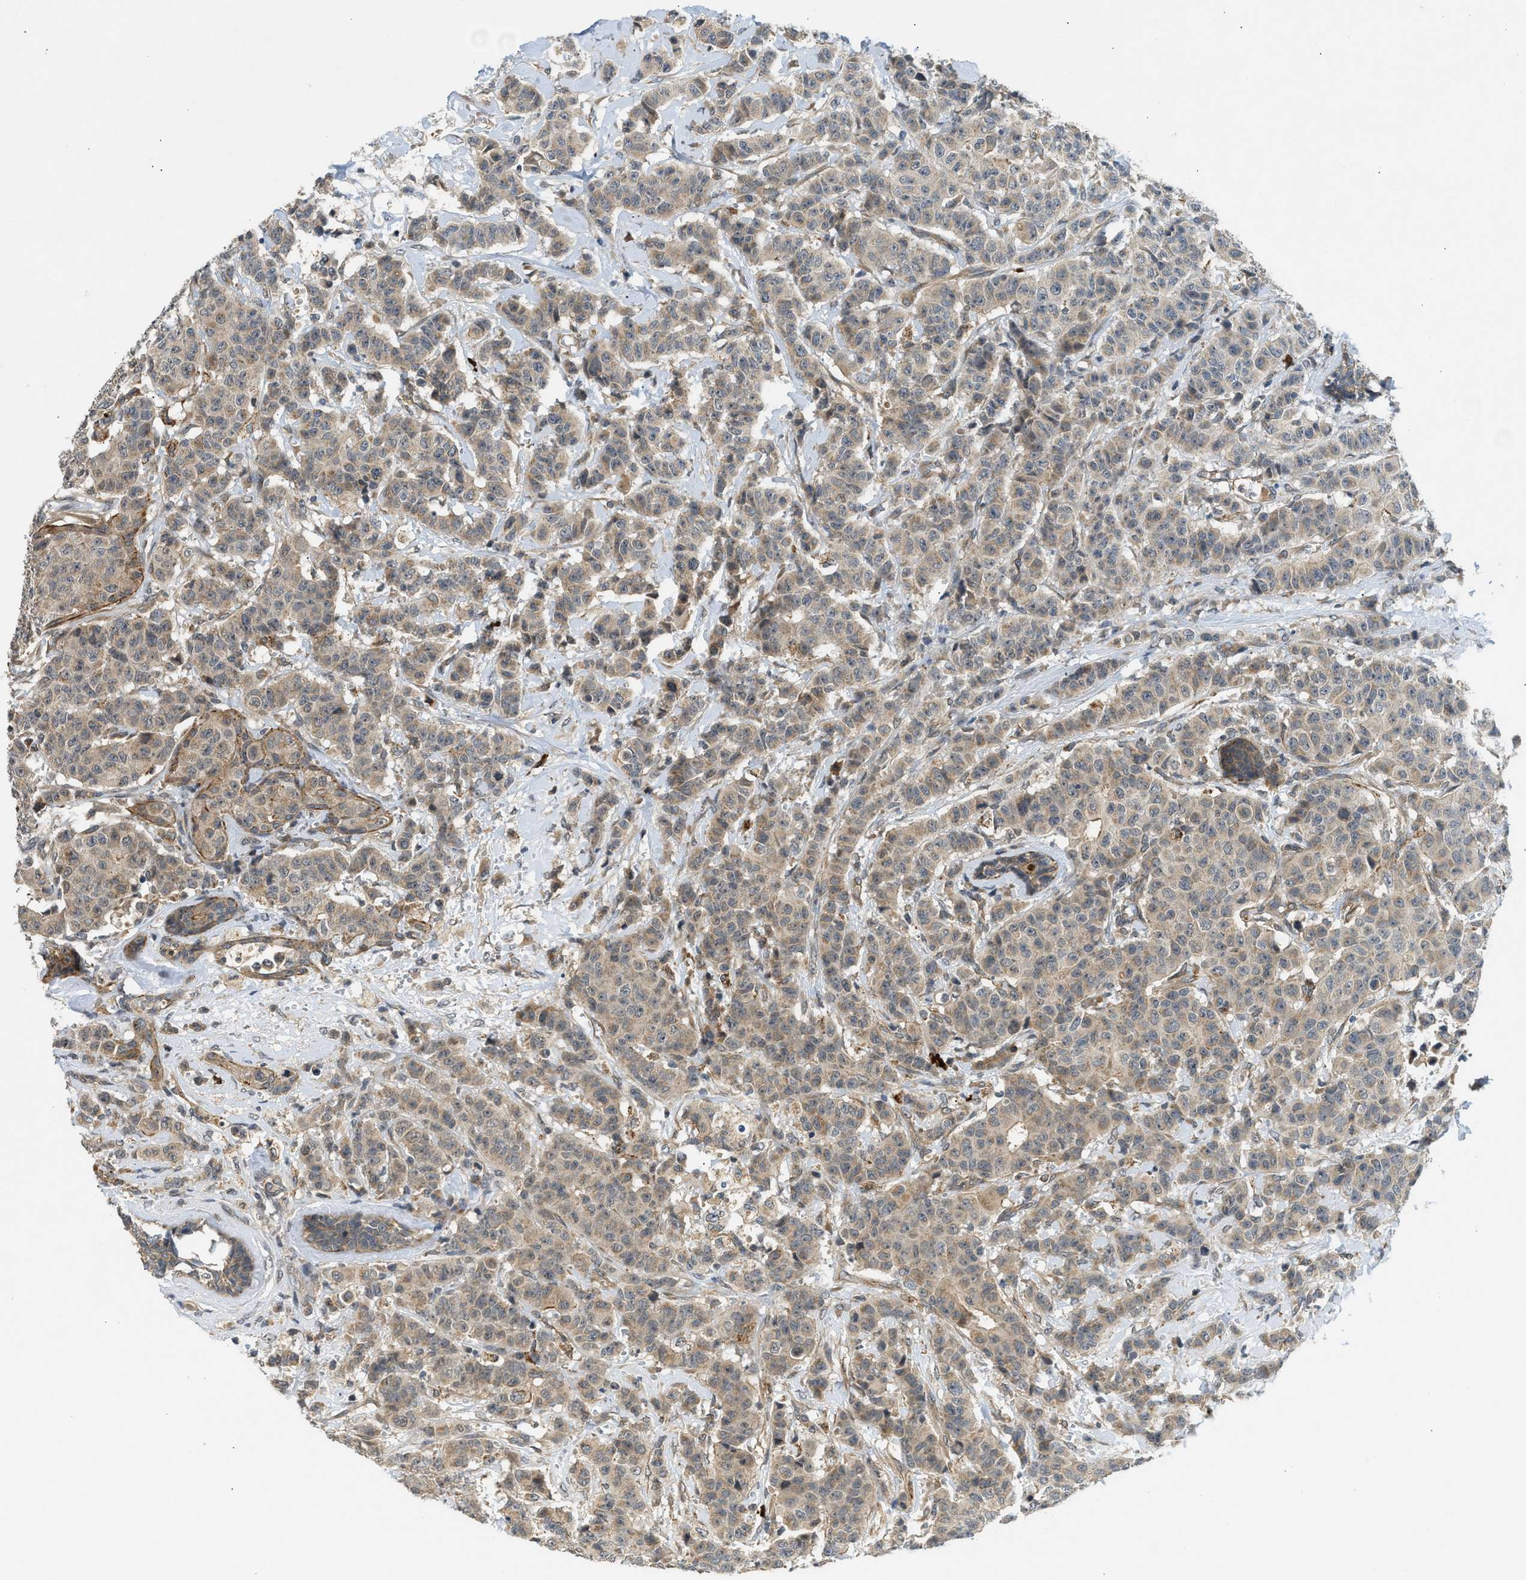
{"staining": {"intensity": "moderate", "quantity": ">75%", "location": "cytoplasmic/membranous"}, "tissue": "breast cancer", "cell_type": "Tumor cells", "image_type": "cancer", "snomed": [{"axis": "morphology", "description": "Normal tissue, NOS"}, {"axis": "morphology", "description": "Duct carcinoma"}, {"axis": "topography", "description": "Breast"}], "caption": "The histopathology image reveals immunohistochemical staining of breast infiltrating ductal carcinoma. There is moderate cytoplasmic/membranous staining is seen in approximately >75% of tumor cells.", "gene": "ADCY8", "patient": {"sex": "female", "age": 40}}